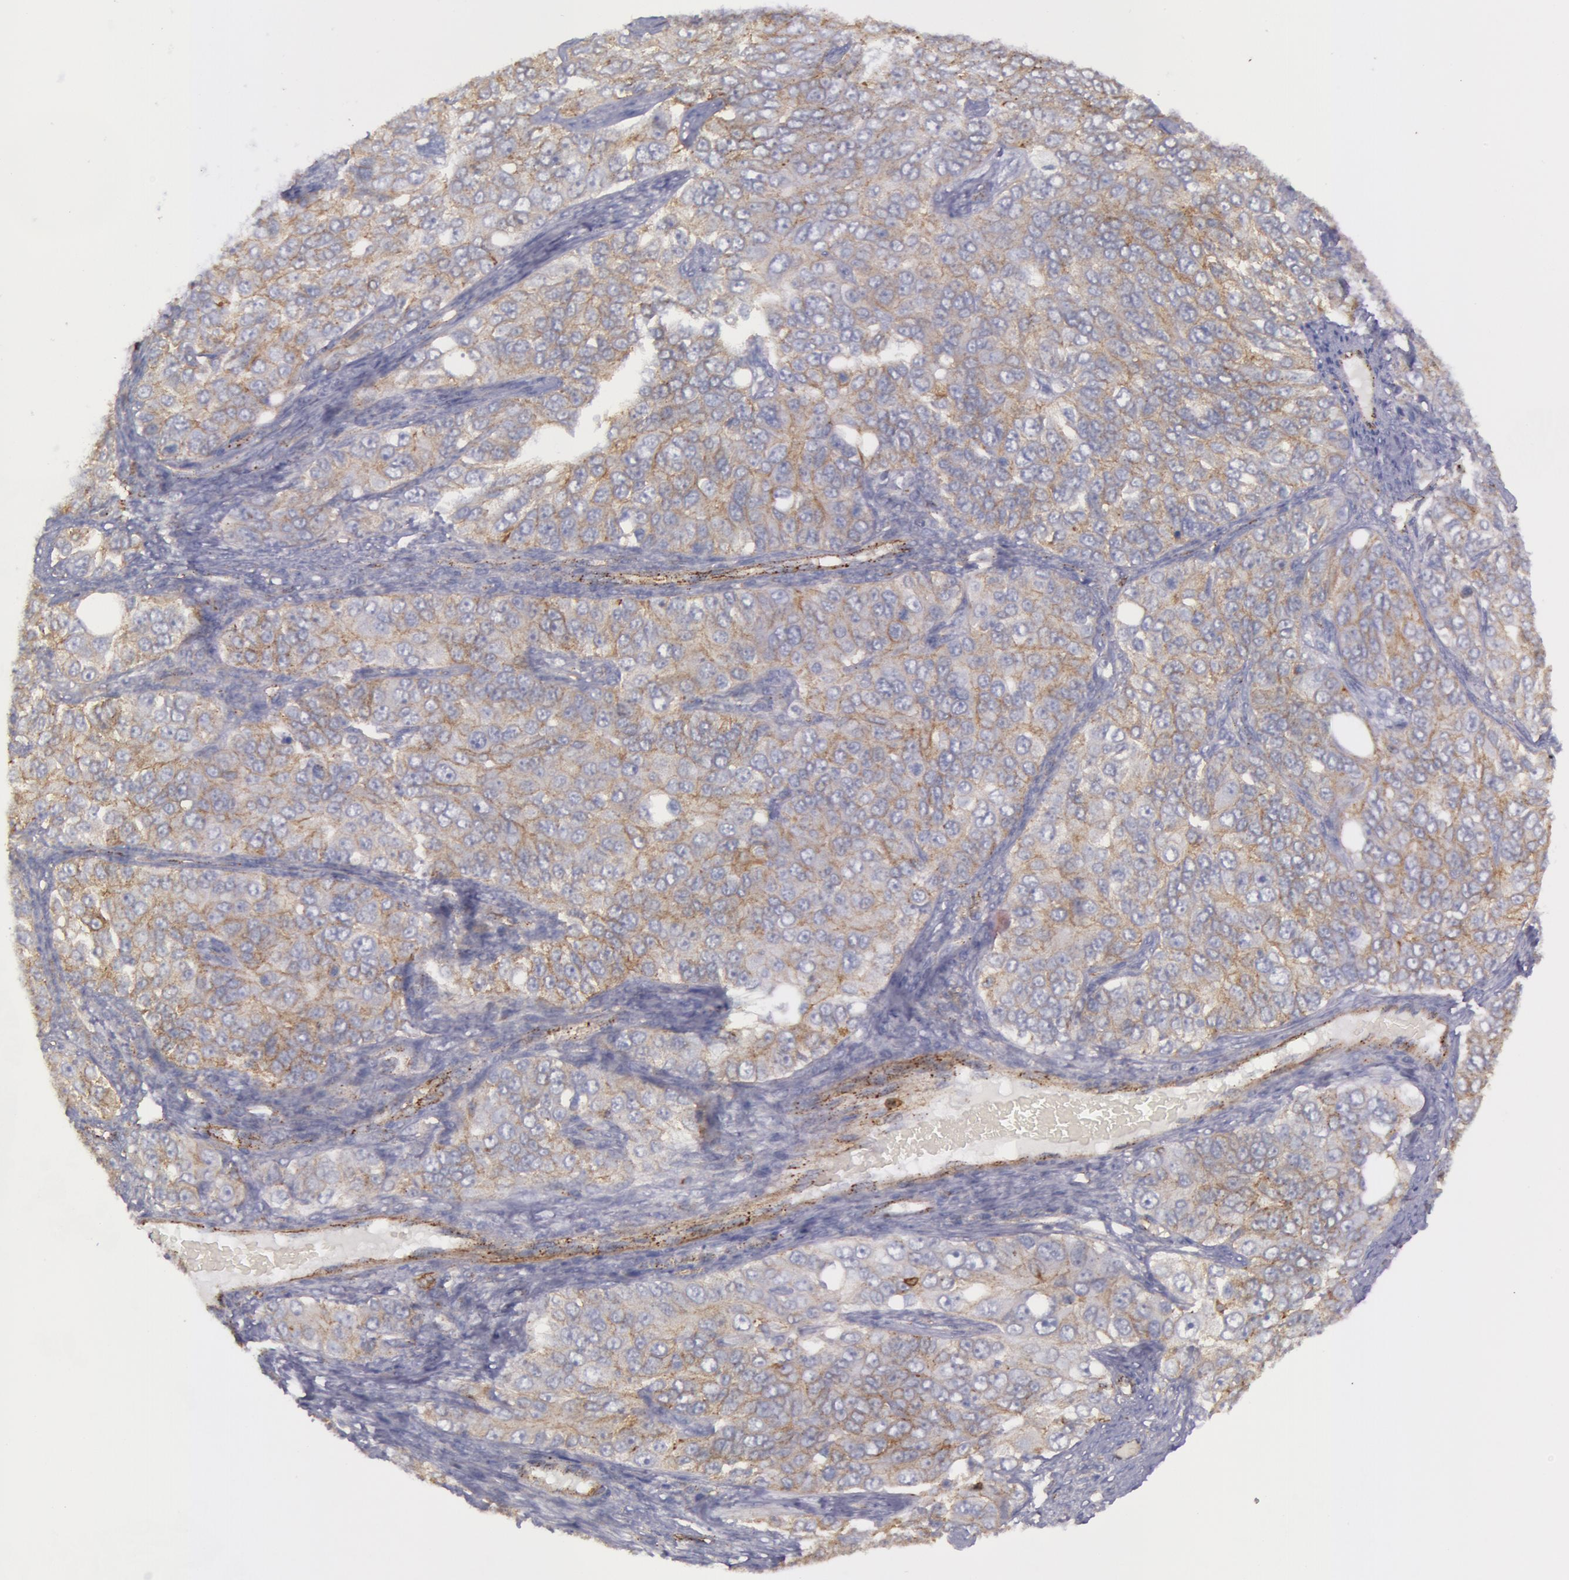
{"staining": {"intensity": "weak", "quantity": ">75%", "location": "cytoplasmic/membranous"}, "tissue": "ovarian cancer", "cell_type": "Tumor cells", "image_type": "cancer", "snomed": [{"axis": "morphology", "description": "Carcinoma, endometroid"}, {"axis": "topography", "description": "Ovary"}], "caption": "Immunohistochemical staining of human endometroid carcinoma (ovarian) demonstrates low levels of weak cytoplasmic/membranous staining in about >75% of tumor cells. (DAB (3,3'-diaminobenzidine) = brown stain, brightfield microscopy at high magnification).", "gene": "FLOT2", "patient": {"sex": "female", "age": 51}}